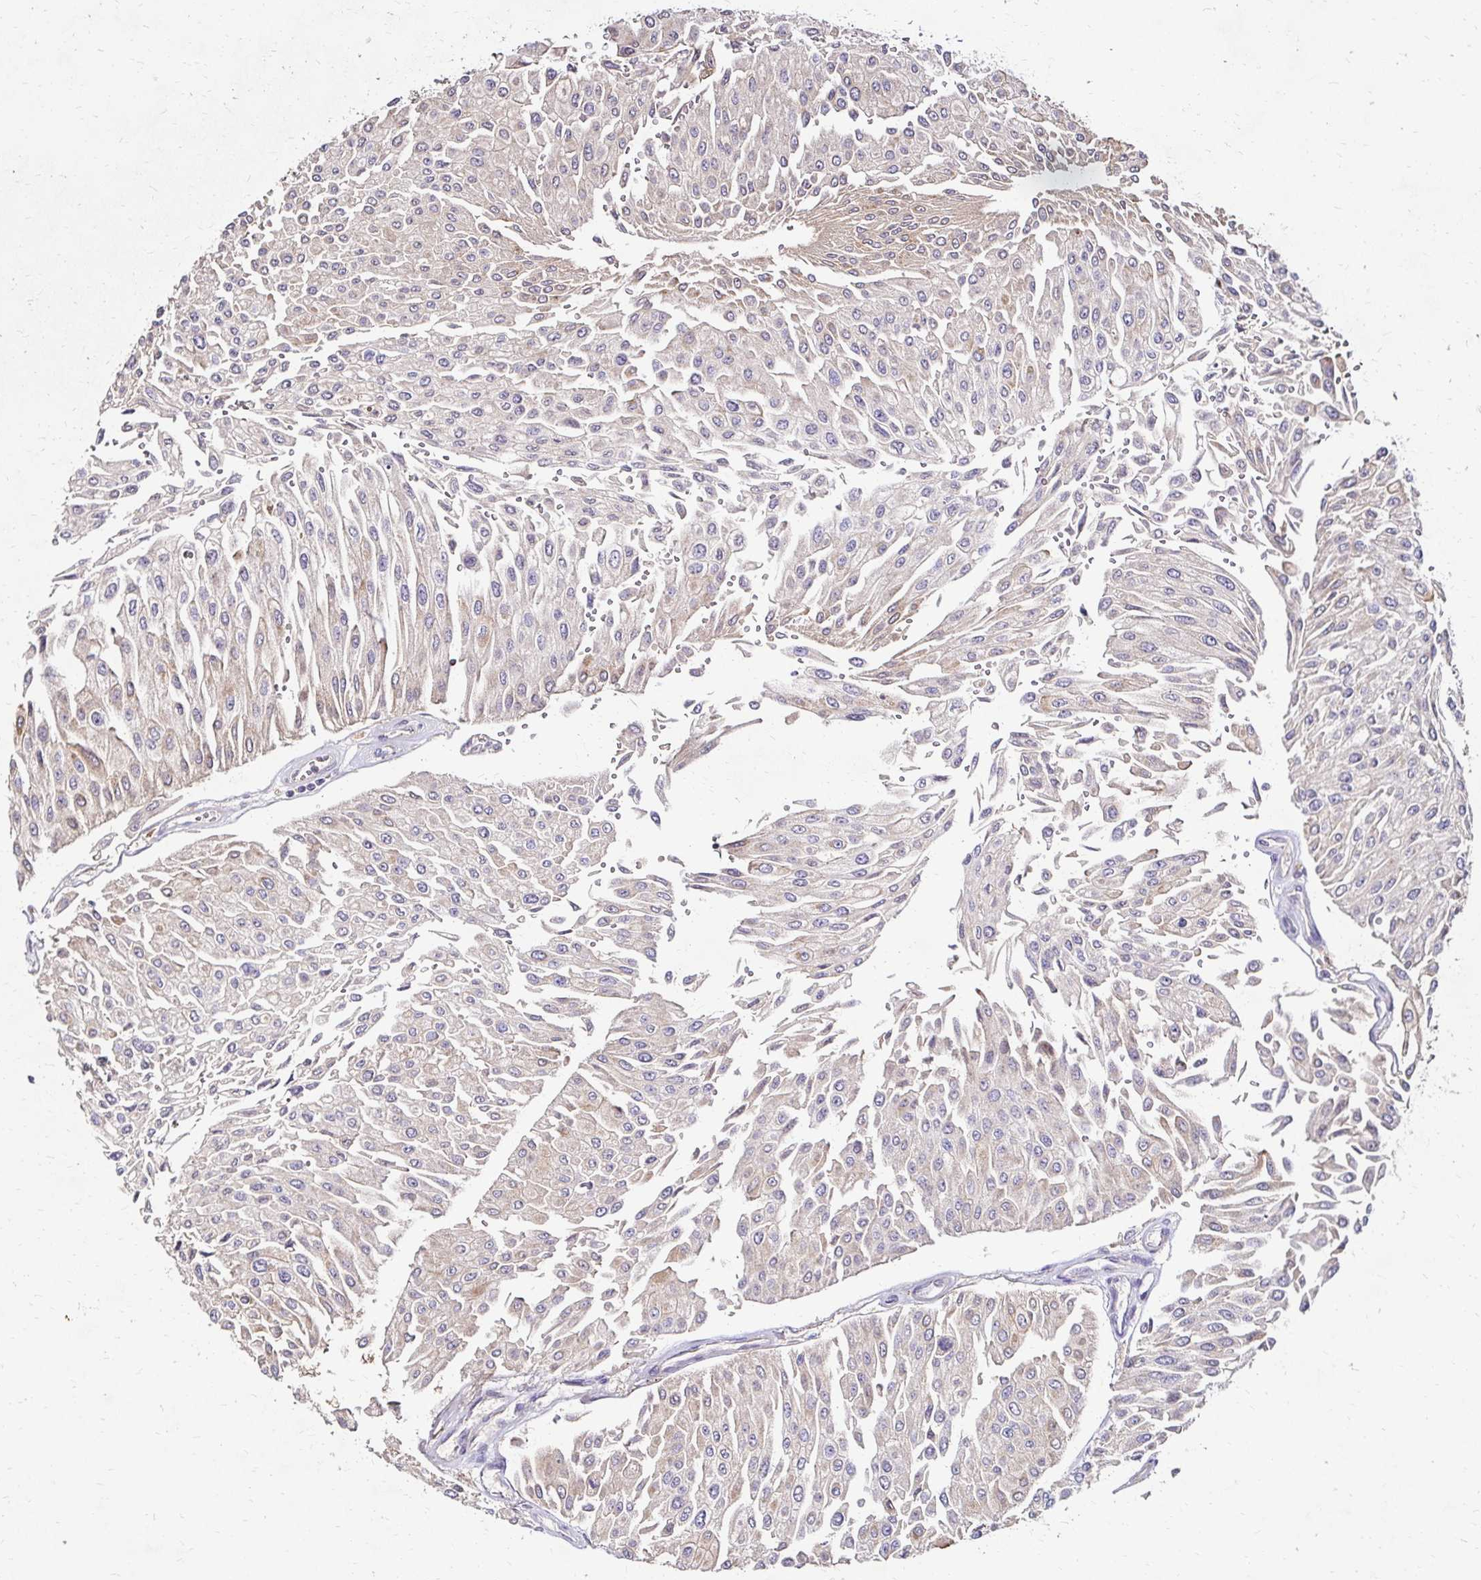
{"staining": {"intensity": "negative", "quantity": "none", "location": "none"}, "tissue": "urothelial cancer", "cell_type": "Tumor cells", "image_type": "cancer", "snomed": [{"axis": "morphology", "description": "Urothelial carcinoma, NOS"}, {"axis": "topography", "description": "Urinary bladder"}], "caption": "Urothelial cancer stained for a protein using immunohistochemistry (IHC) exhibits no staining tumor cells.", "gene": "IDUA", "patient": {"sex": "male", "age": 67}}